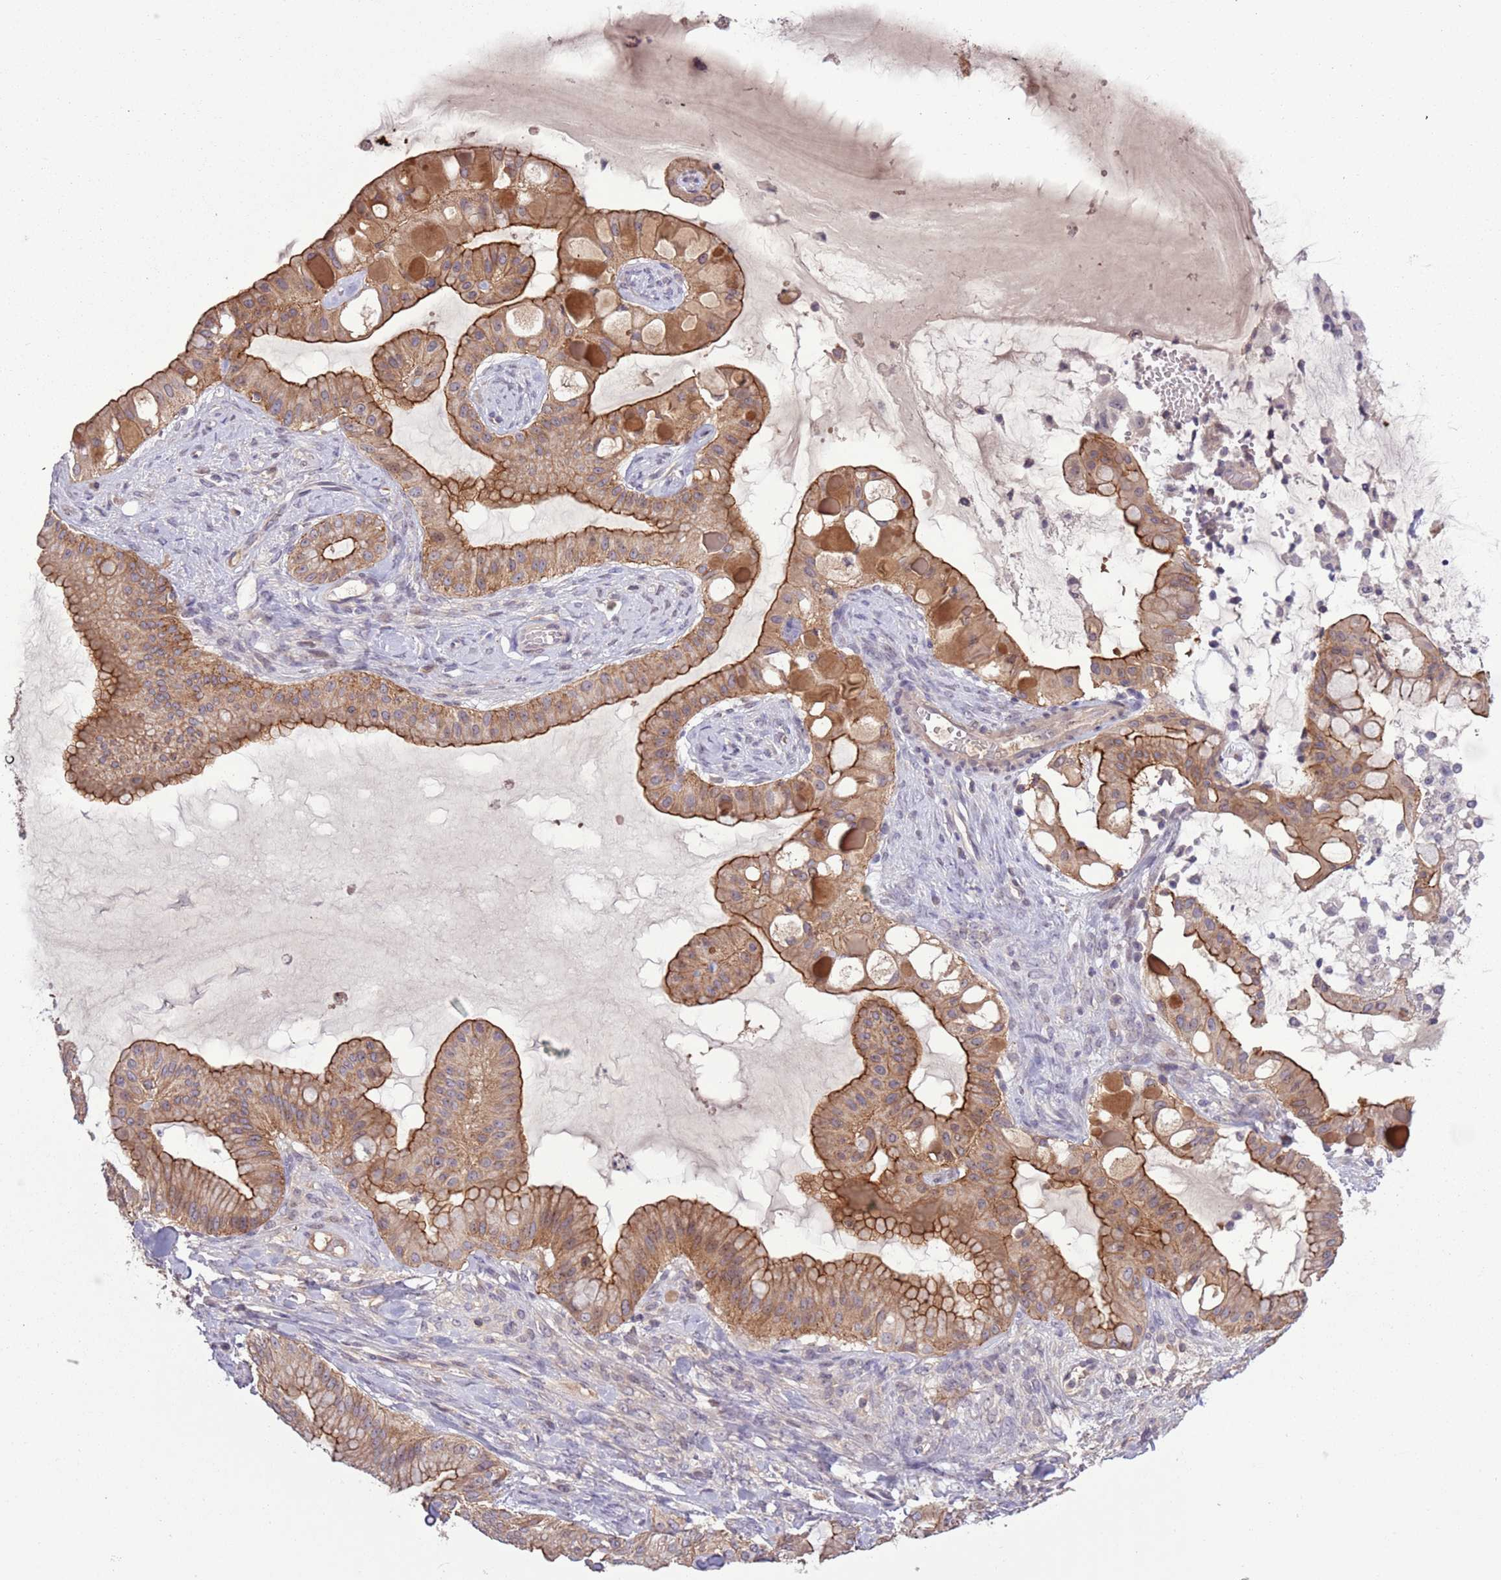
{"staining": {"intensity": "strong", "quantity": ">75%", "location": "cytoplasmic/membranous"}, "tissue": "ovarian cancer", "cell_type": "Tumor cells", "image_type": "cancer", "snomed": [{"axis": "morphology", "description": "Cystadenocarcinoma, mucinous, NOS"}, {"axis": "topography", "description": "Ovary"}], "caption": "DAB immunohistochemical staining of ovarian cancer (mucinous cystadenocarcinoma) demonstrates strong cytoplasmic/membranous protein expression in approximately >75% of tumor cells.", "gene": "SHROOM3", "patient": {"sex": "female", "age": 61}}